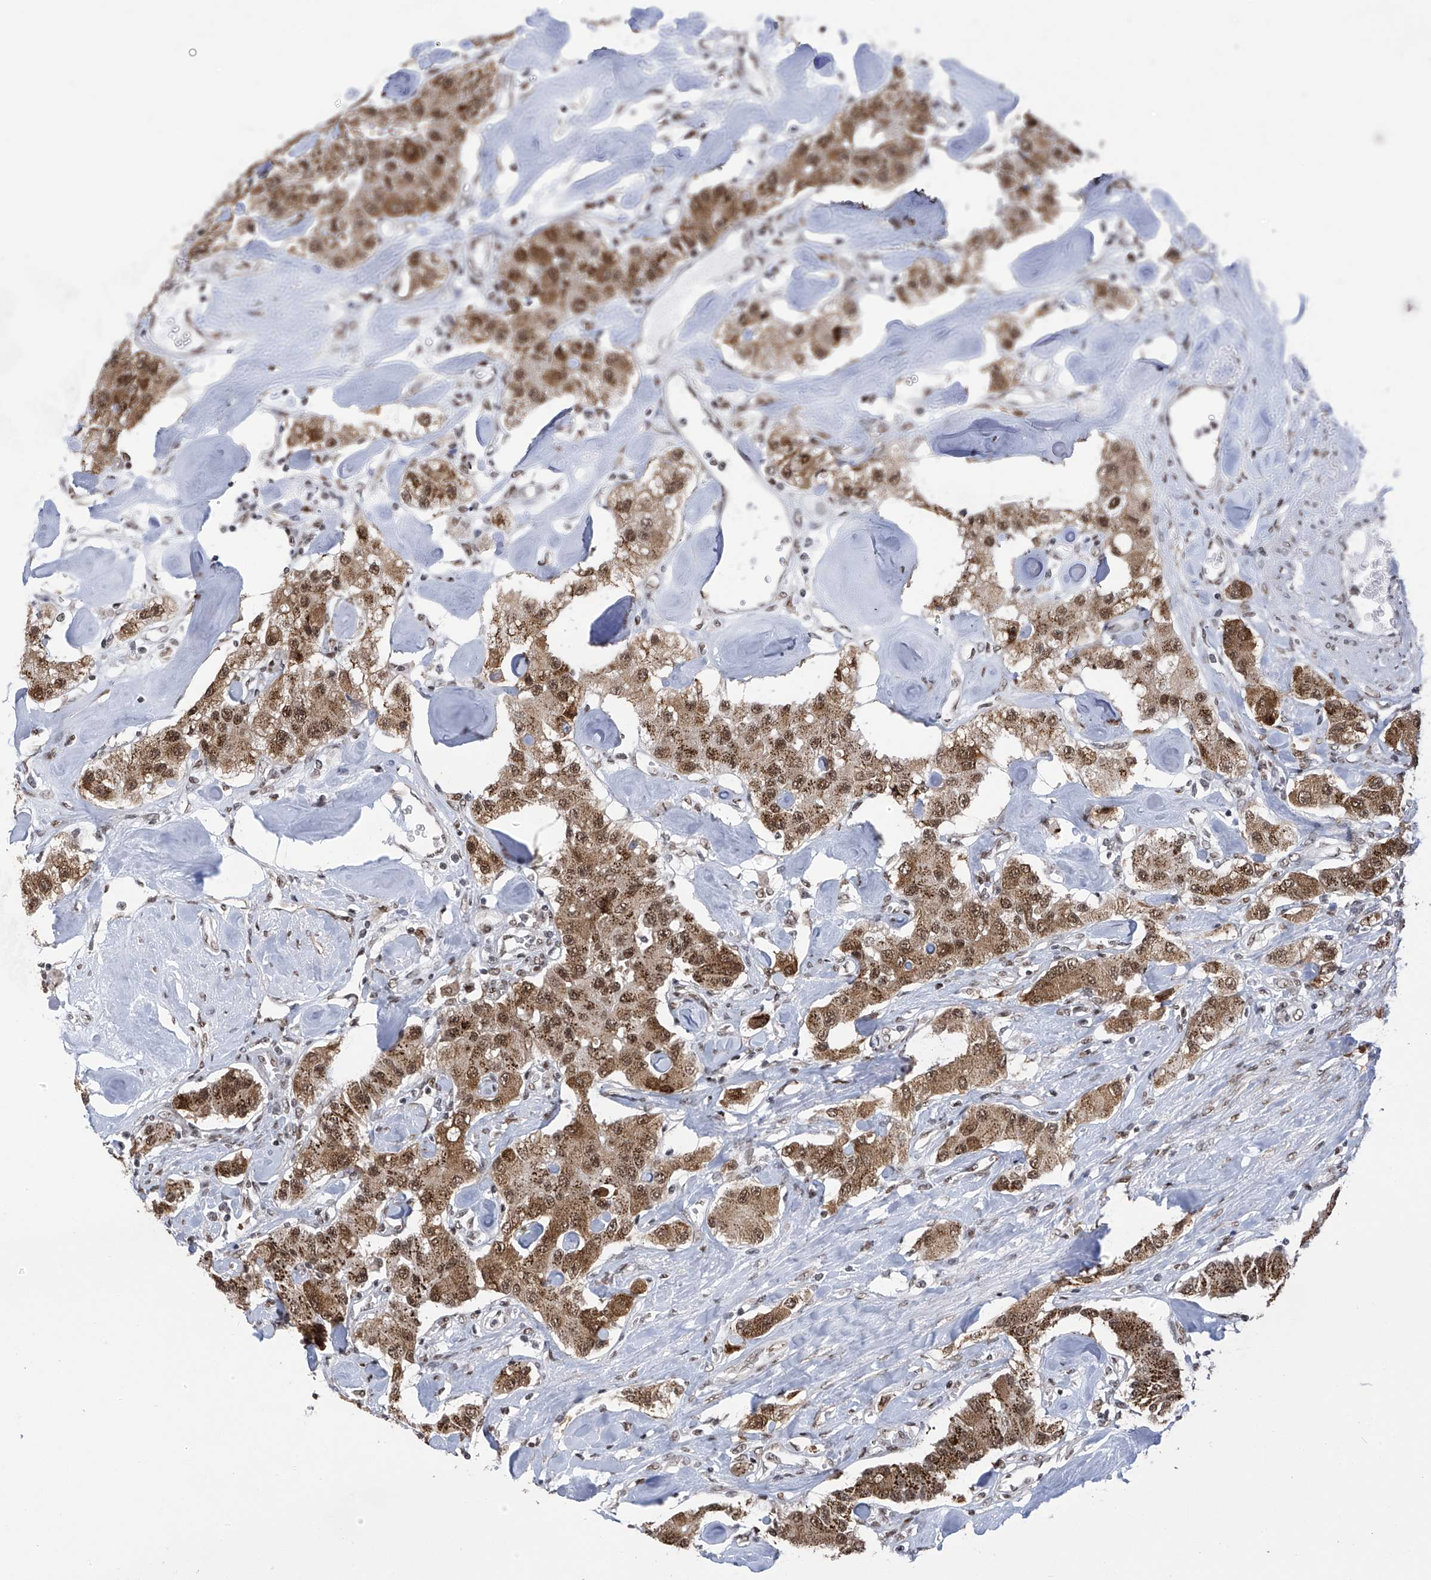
{"staining": {"intensity": "moderate", "quantity": ">75%", "location": "cytoplasmic/membranous,nuclear"}, "tissue": "carcinoid", "cell_type": "Tumor cells", "image_type": "cancer", "snomed": [{"axis": "morphology", "description": "Carcinoid, malignant, NOS"}, {"axis": "topography", "description": "Pancreas"}], "caption": "This histopathology image displays IHC staining of malignant carcinoid, with medium moderate cytoplasmic/membranous and nuclear expression in approximately >75% of tumor cells.", "gene": "APLF", "patient": {"sex": "male", "age": 41}}